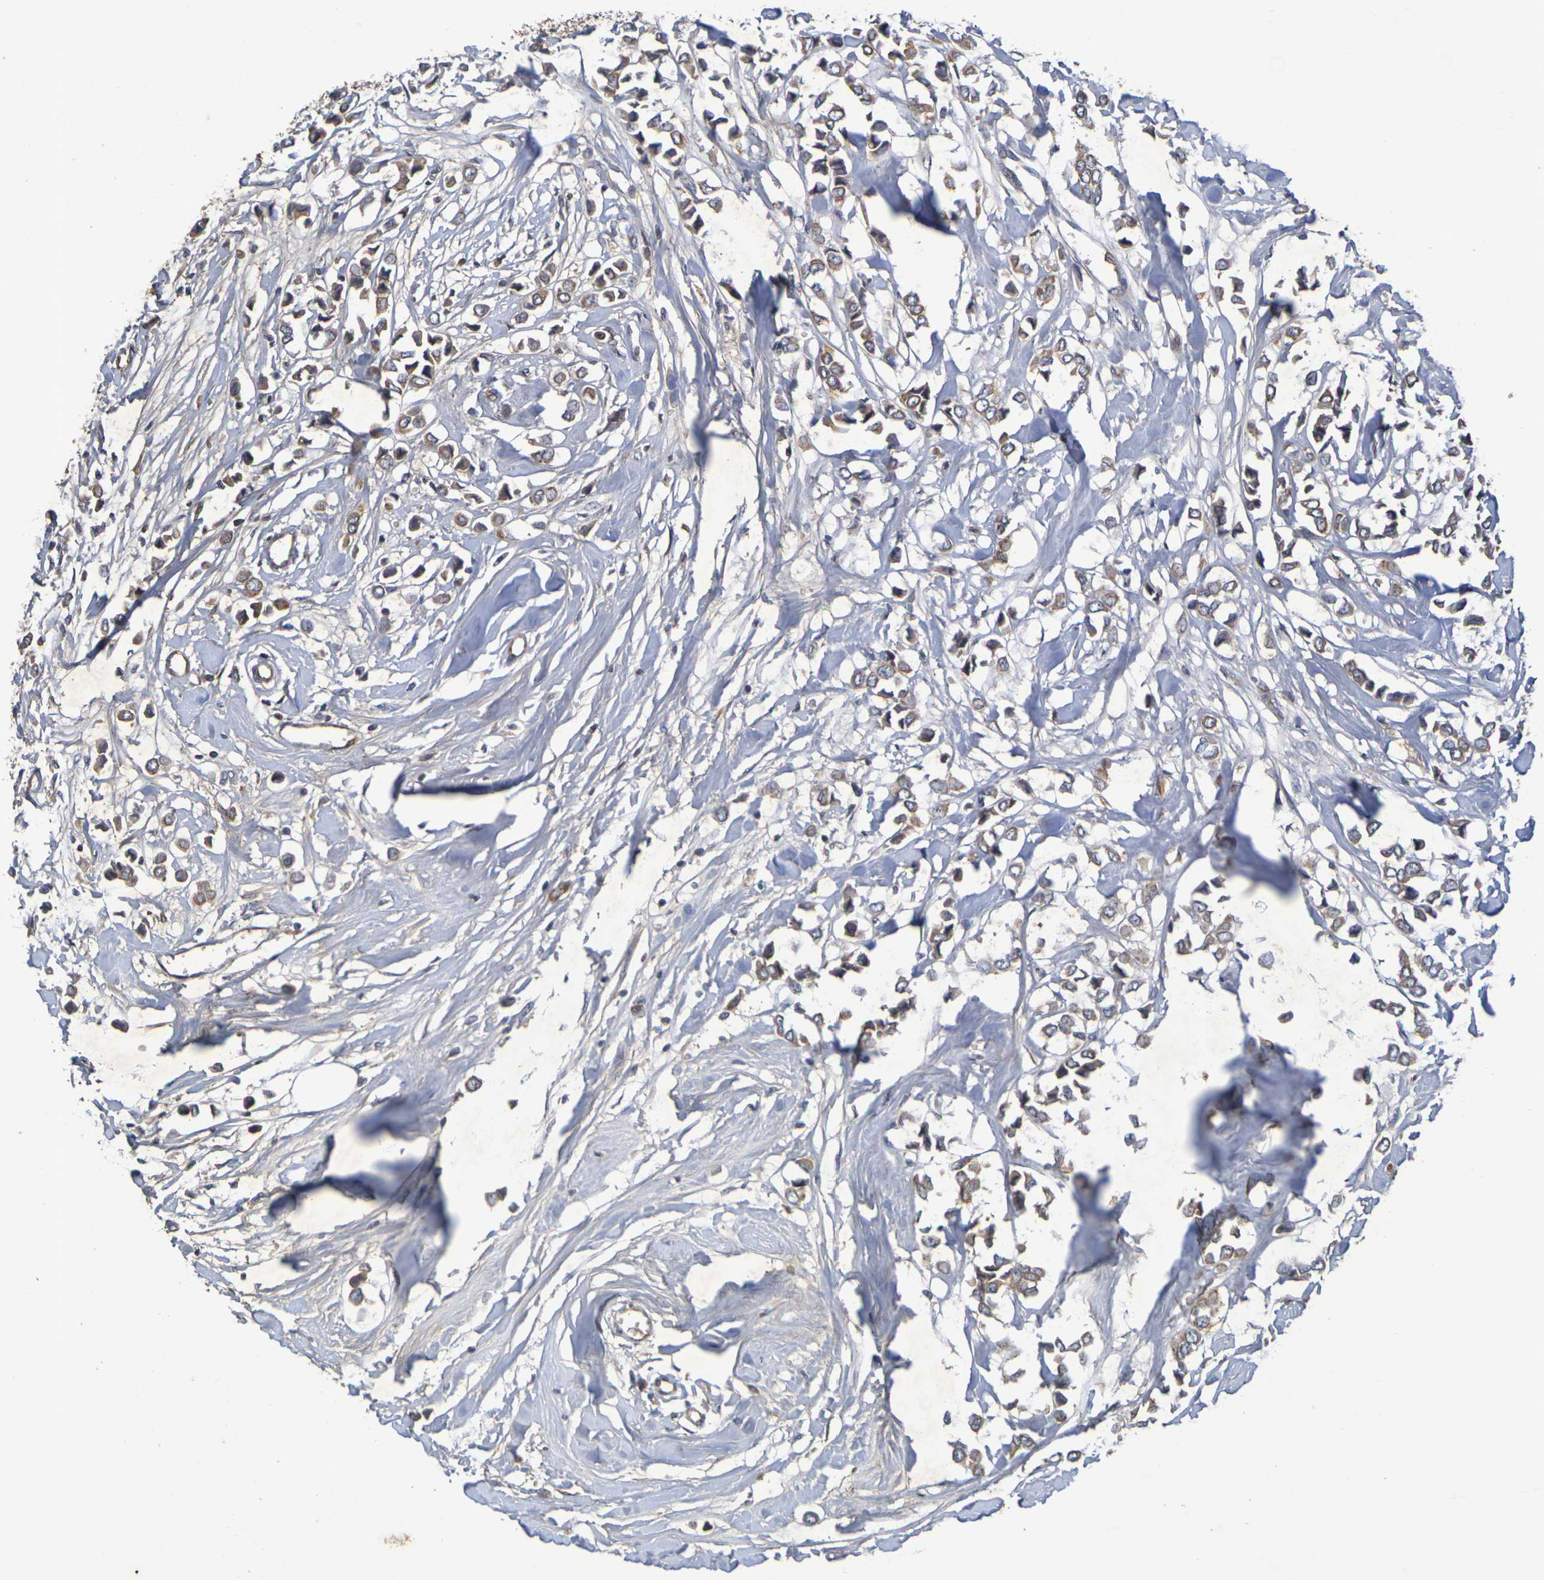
{"staining": {"intensity": "moderate", "quantity": ">75%", "location": "cytoplasmic/membranous"}, "tissue": "breast cancer", "cell_type": "Tumor cells", "image_type": "cancer", "snomed": [{"axis": "morphology", "description": "Lobular carcinoma"}, {"axis": "topography", "description": "Breast"}], "caption": "Human breast cancer (lobular carcinoma) stained with a brown dye reveals moderate cytoplasmic/membranous positive positivity in about >75% of tumor cells.", "gene": "TERF2", "patient": {"sex": "female", "age": 51}}